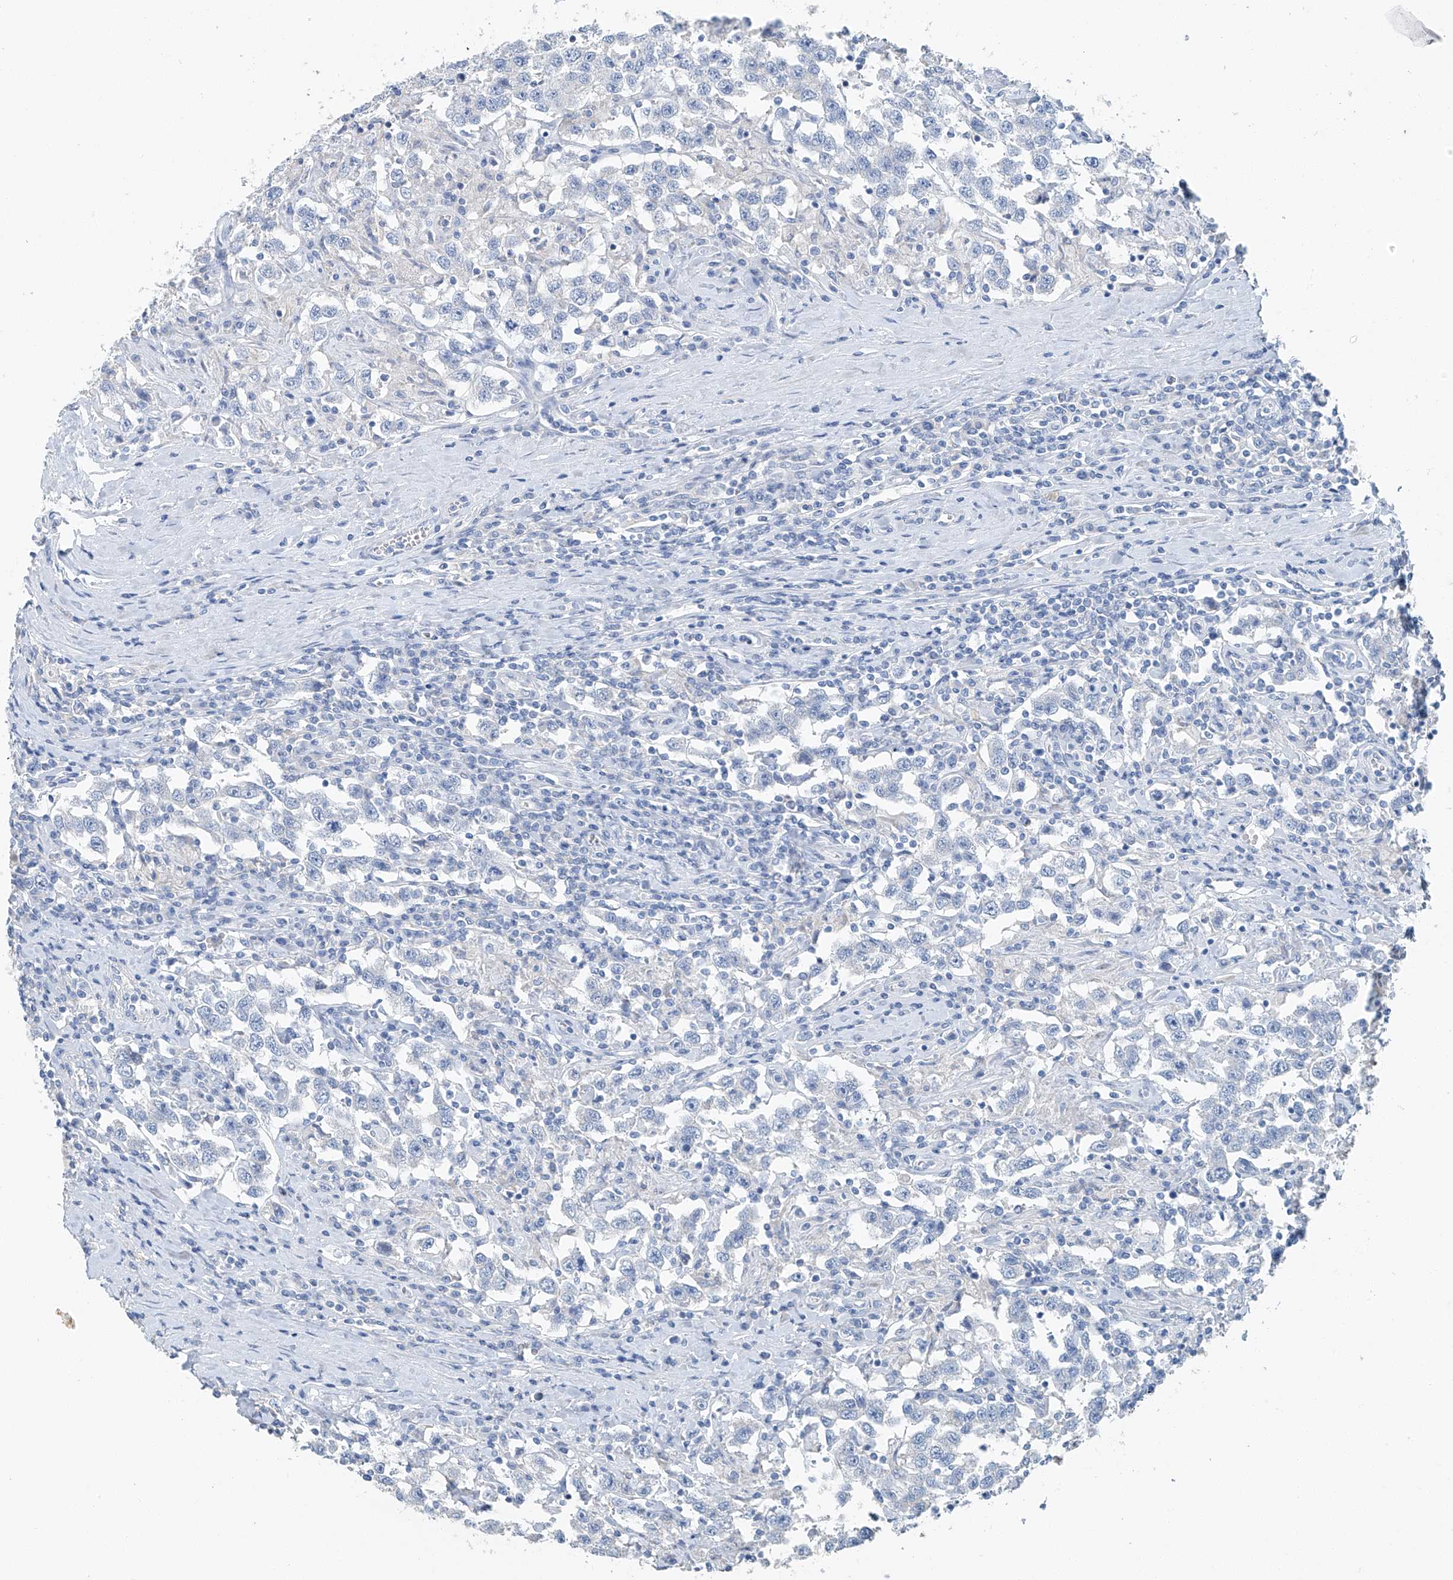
{"staining": {"intensity": "negative", "quantity": "none", "location": "none"}, "tissue": "testis cancer", "cell_type": "Tumor cells", "image_type": "cancer", "snomed": [{"axis": "morphology", "description": "Seminoma, NOS"}, {"axis": "topography", "description": "Testis"}], "caption": "Testis cancer stained for a protein using IHC shows no expression tumor cells.", "gene": "C1orf87", "patient": {"sex": "male", "age": 41}}